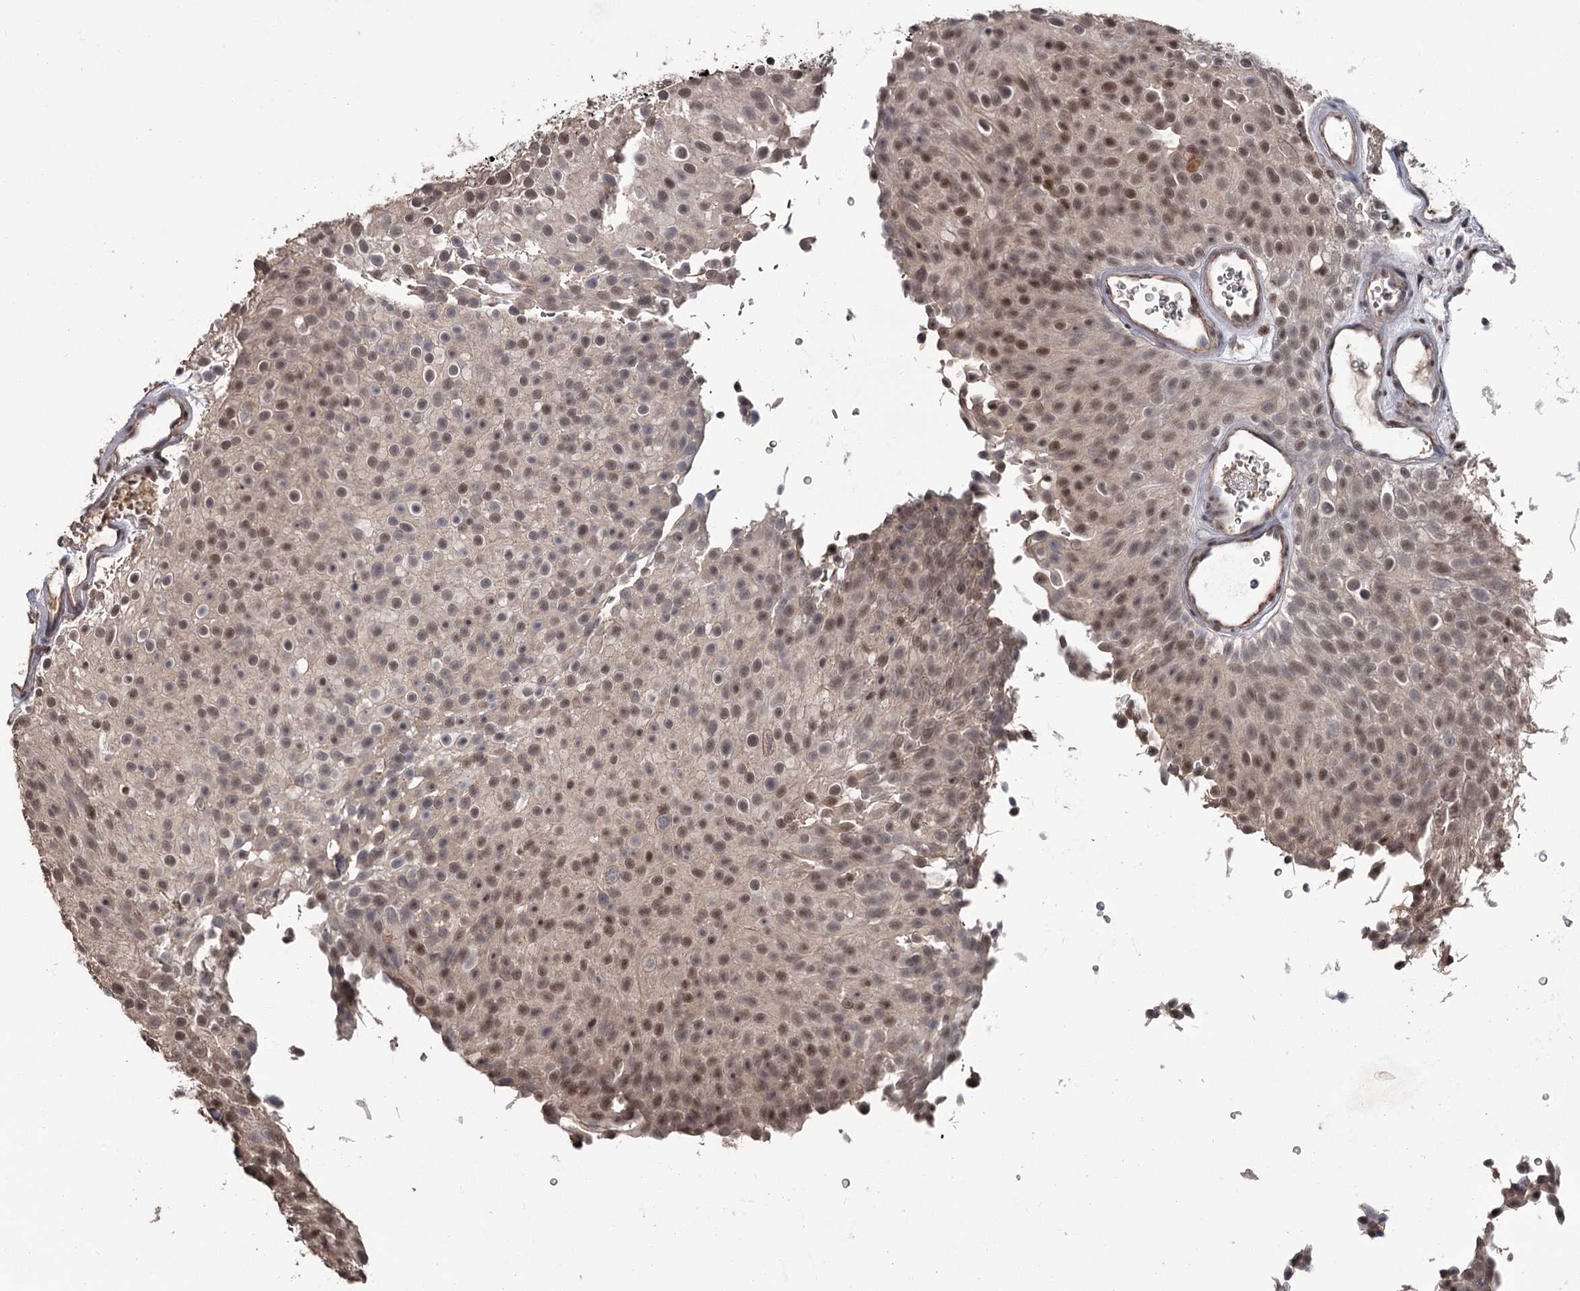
{"staining": {"intensity": "moderate", "quantity": "25%-75%", "location": "nuclear"}, "tissue": "urothelial cancer", "cell_type": "Tumor cells", "image_type": "cancer", "snomed": [{"axis": "morphology", "description": "Urothelial carcinoma, Low grade"}, {"axis": "topography", "description": "Urinary bladder"}], "caption": "A photomicrograph showing moderate nuclear staining in approximately 25%-75% of tumor cells in urothelial carcinoma (low-grade), as visualized by brown immunohistochemical staining.", "gene": "PRPF40B", "patient": {"sex": "male", "age": 78}}